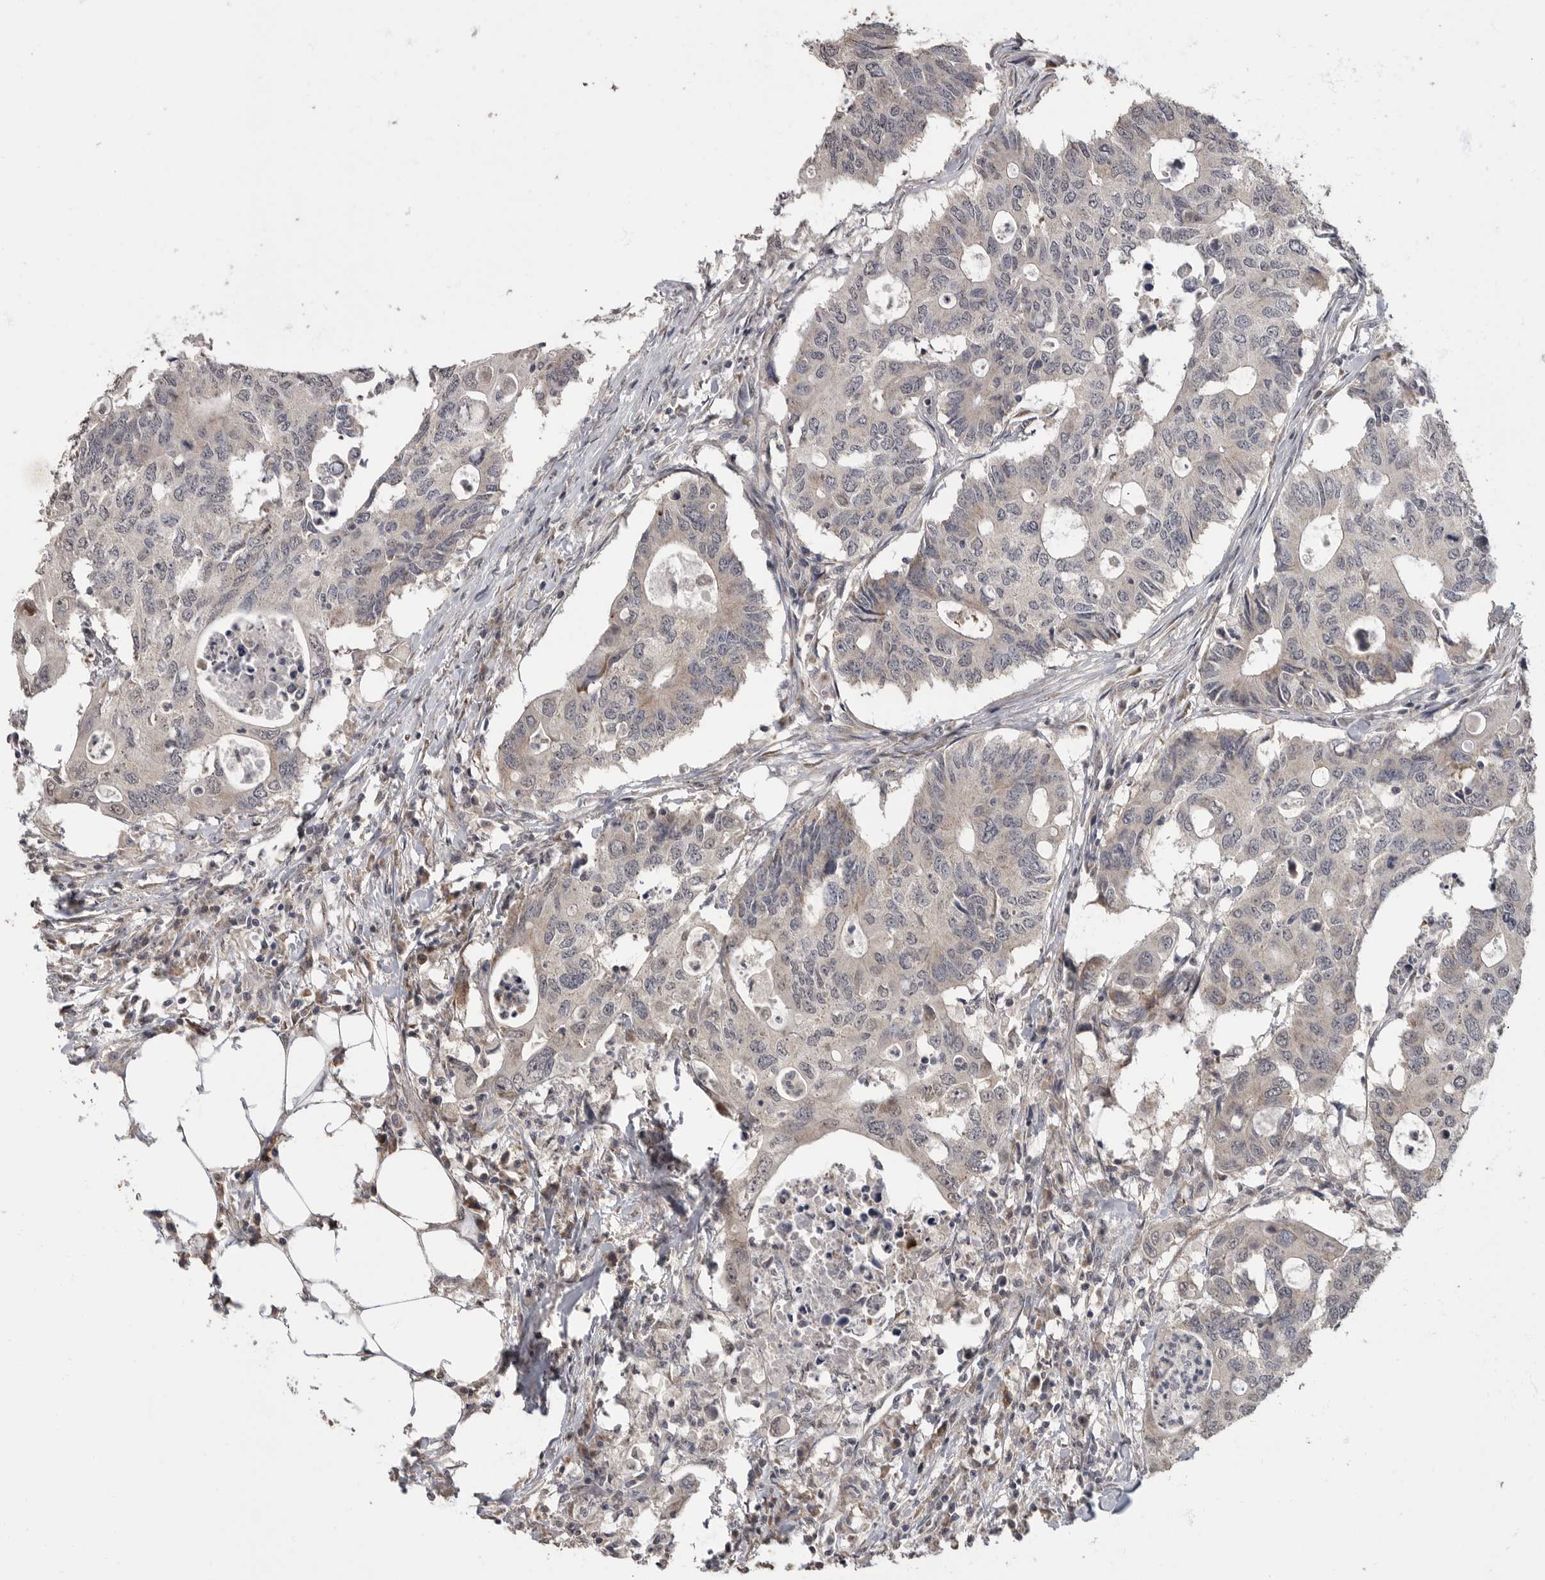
{"staining": {"intensity": "negative", "quantity": "none", "location": "none"}, "tissue": "colorectal cancer", "cell_type": "Tumor cells", "image_type": "cancer", "snomed": [{"axis": "morphology", "description": "Adenocarcinoma, NOS"}, {"axis": "topography", "description": "Colon"}], "caption": "High magnification brightfield microscopy of colorectal cancer (adenocarcinoma) stained with DAB (3,3'-diaminobenzidine) (brown) and counterstained with hematoxylin (blue): tumor cells show no significant positivity.", "gene": "MAFG", "patient": {"sex": "male", "age": 71}}